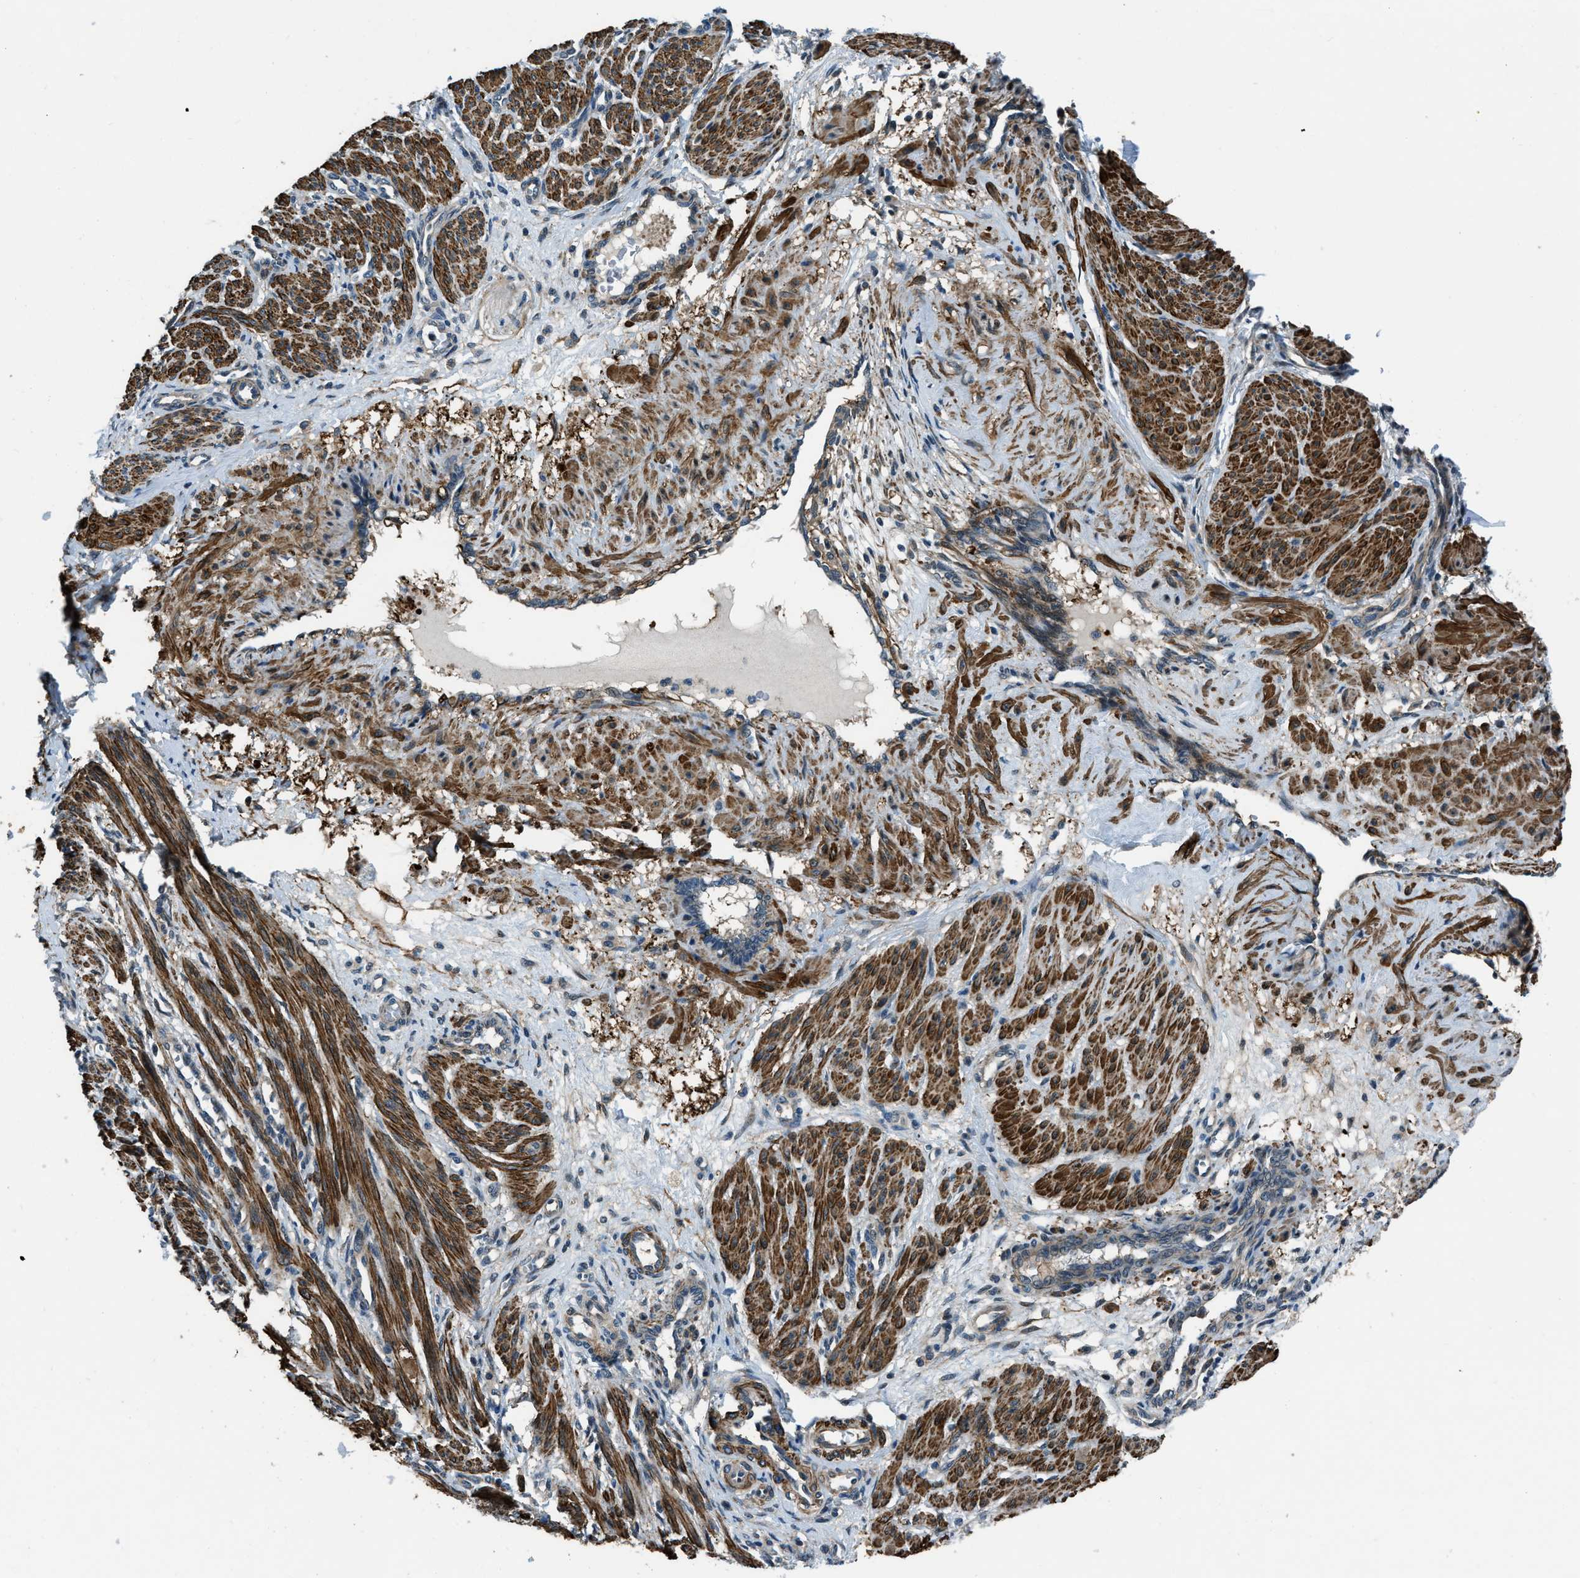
{"staining": {"intensity": "strong", "quantity": ">75%", "location": "cytoplasmic/membranous"}, "tissue": "smooth muscle", "cell_type": "Smooth muscle cells", "image_type": "normal", "snomed": [{"axis": "morphology", "description": "Normal tissue, NOS"}, {"axis": "topography", "description": "Endometrium"}], "caption": "Strong cytoplasmic/membranous positivity for a protein is appreciated in approximately >75% of smooth muscle cells of normal smooth muscle using immunohistochemistry (IHC).", "gene": "NUDCD3", "patient": {"sex": "female", "age": 33}}